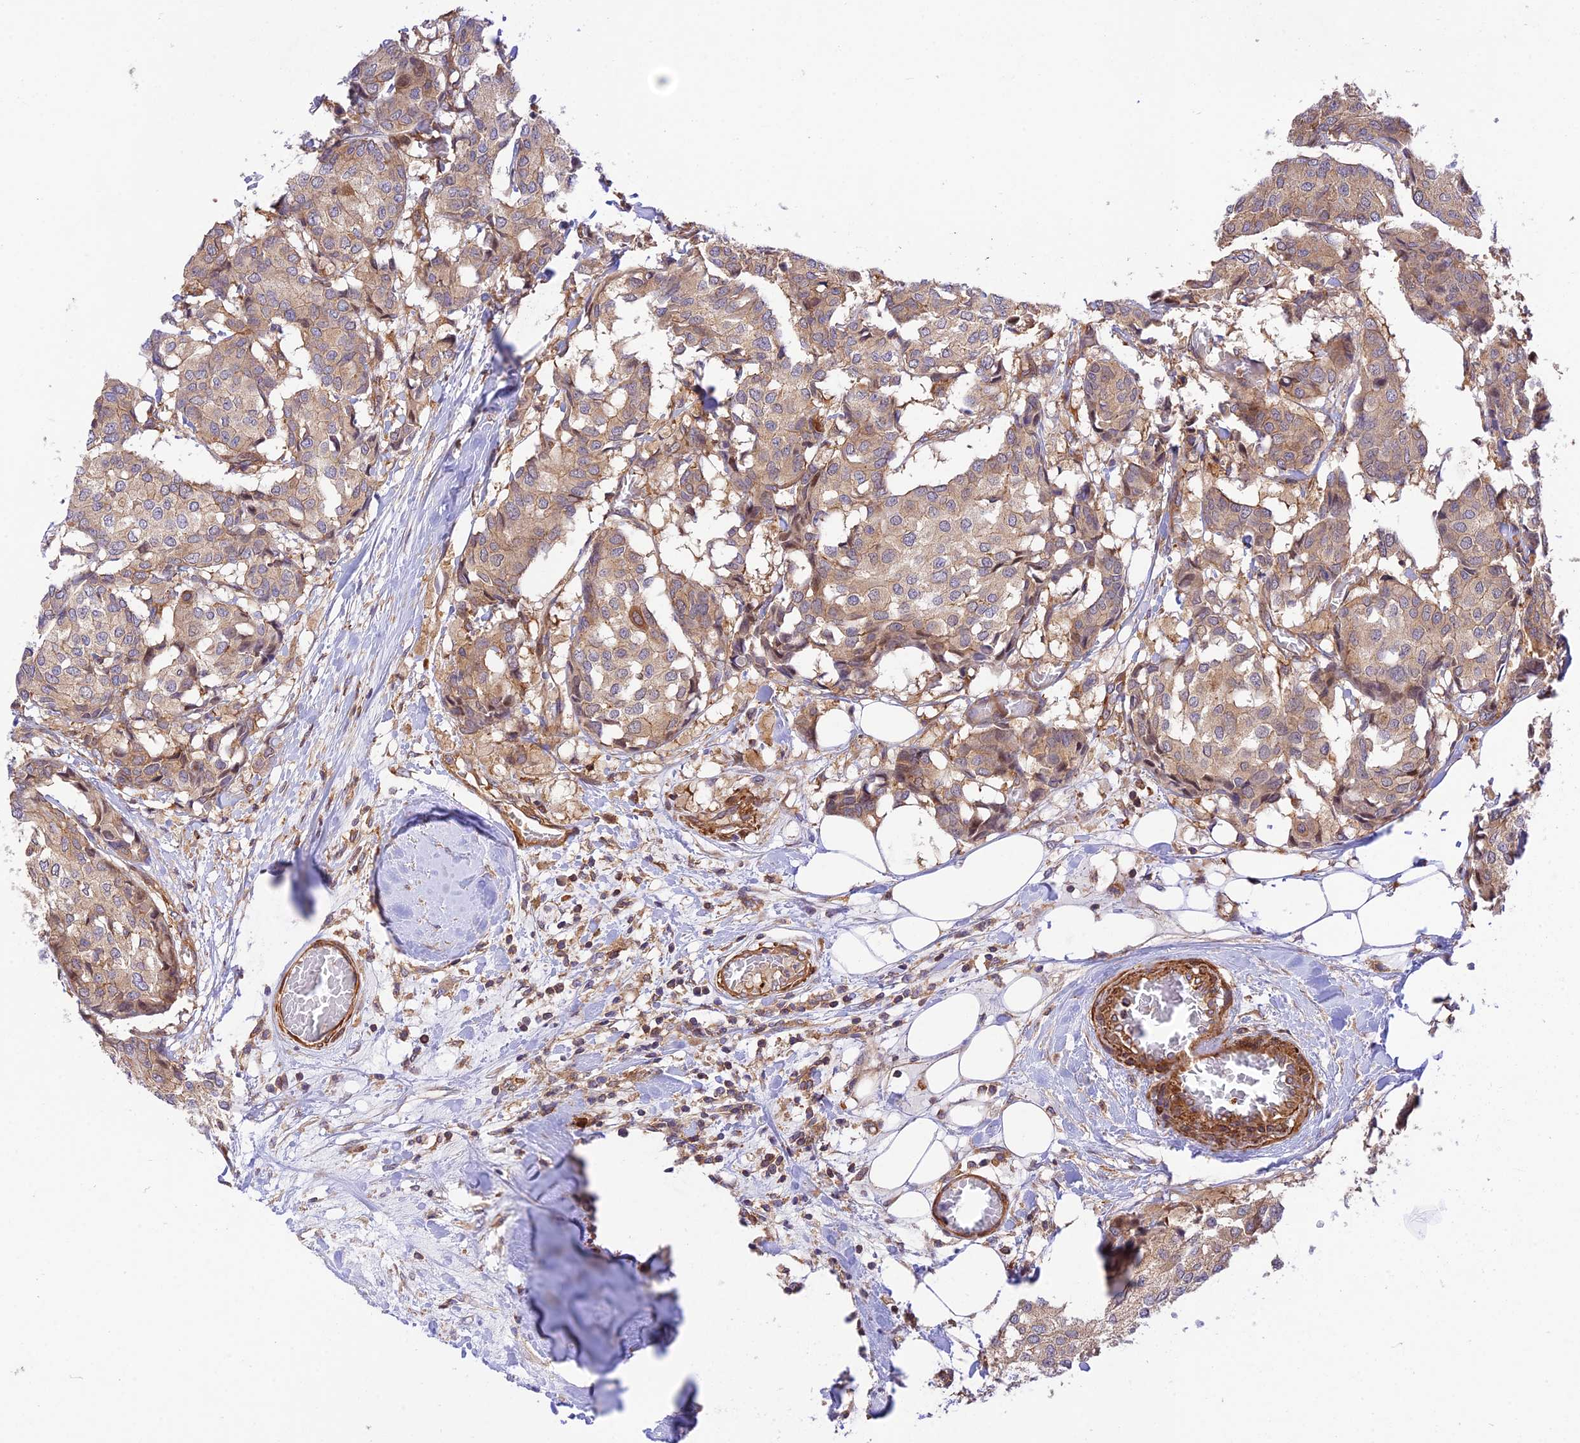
{"staining": {"intensity": "moderate", "quantity": ">75%", "location": "cytoplasmic/membranous"}, "tissue": "breast cancer", "cell_type": "Tumor cells", "image_type": "cancer", "snomed": [{"axis": "morphology", "description": "Duct carcinoma"}, {"axis": "topography", "description": "Breast"}], "caption": "Breast cancer stained with a protein marker reveals moderate staining in tumor cells.", "gene": "EVI5L", "patient": {"sex": "female", "age": 75}}